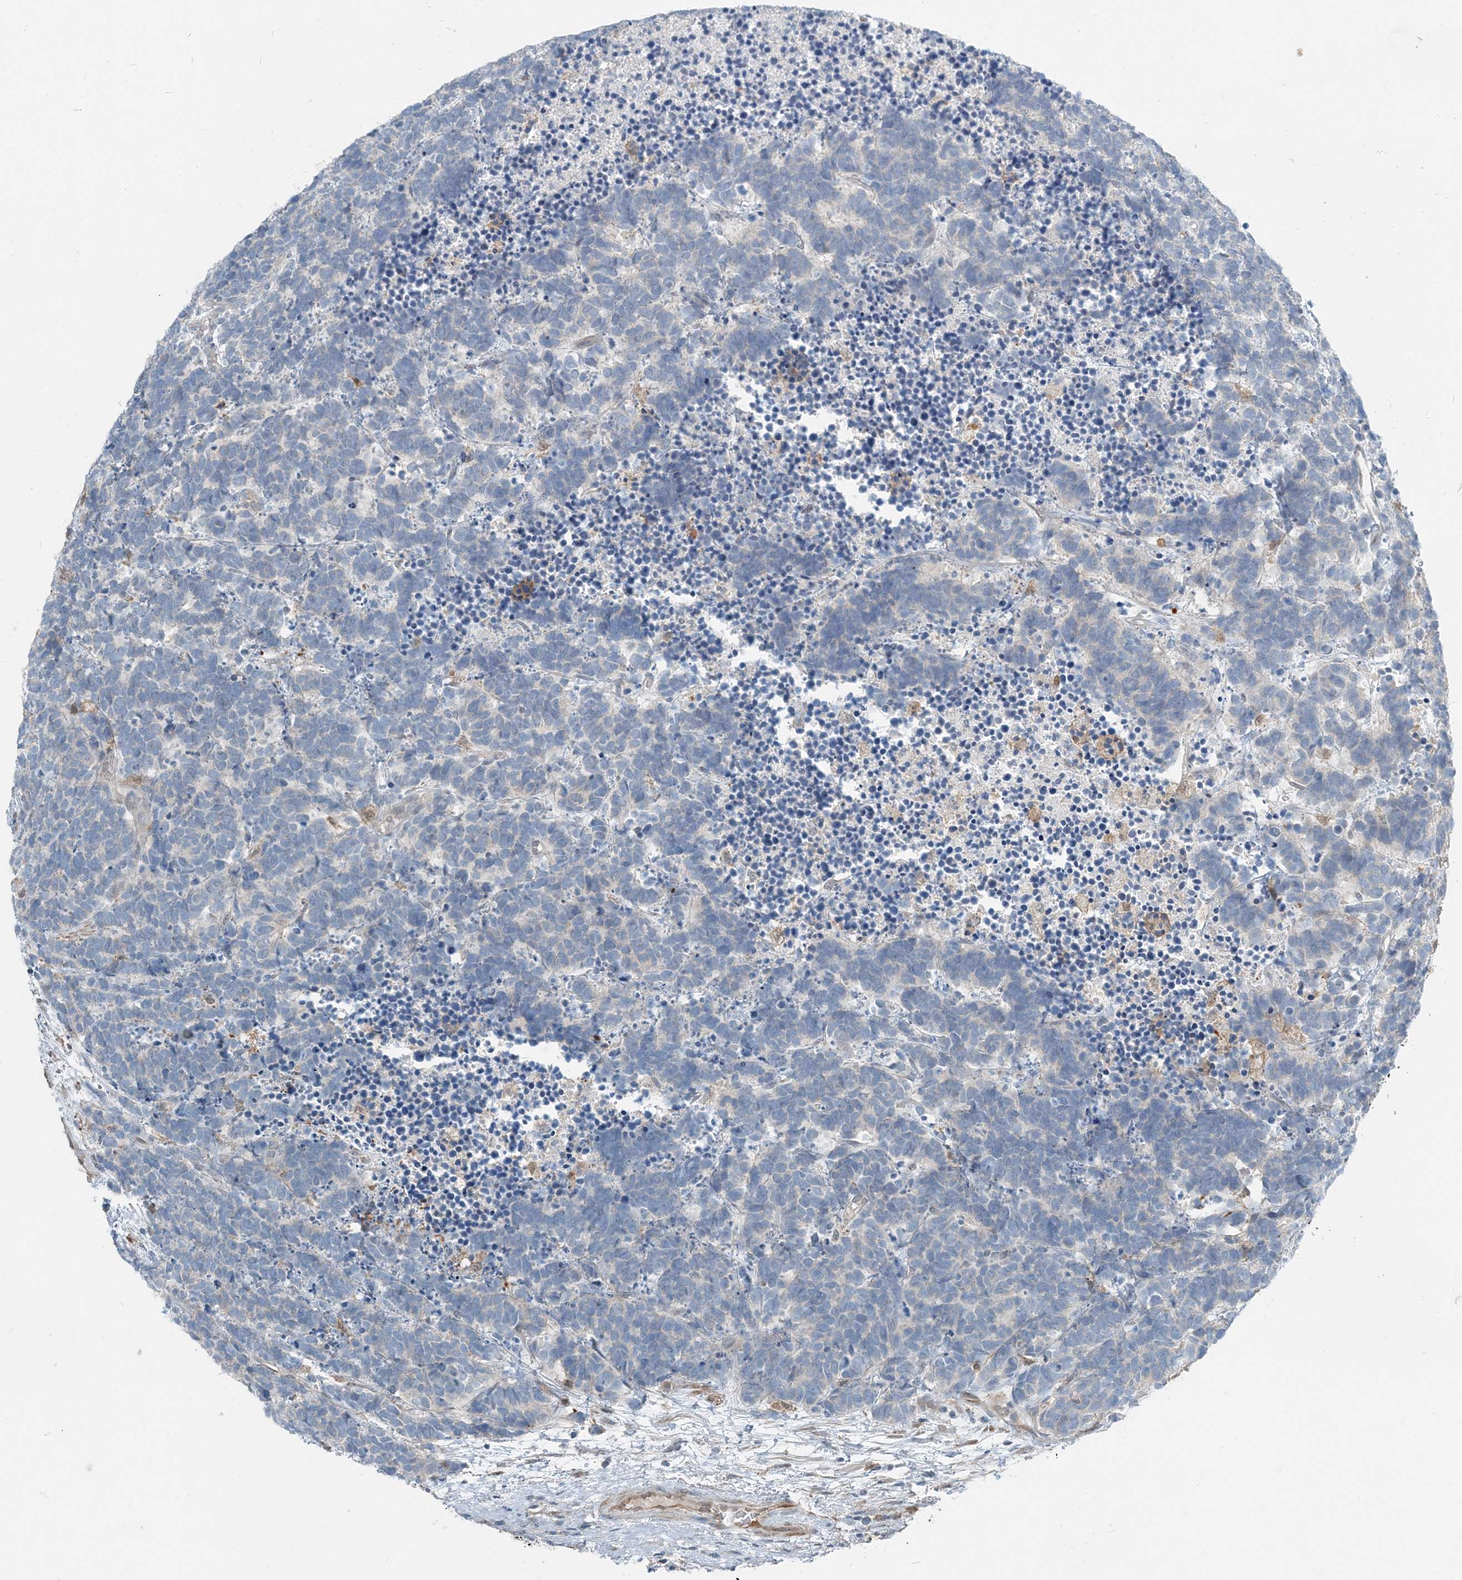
{"staining": {"intensity": "negative", "quantity": "none", "location": "none"}, "tissue": "carcinoid", "cell_type": "Tumor cells", "image_type": "cancer", "snomed": [{"axis": "morphology", "description": "Carcinoma, NOS"}, {"axis": "morphology", "description": "Carcinoid, malignant, NOS"}, {"axis": "topography", "description": "Urinary bladder"}], "caption": "IHC of carcinoid (malignant) reveals no positivity in tumor cells.", "gene": "ARMH1", "patient": {"sex": "male", "age": 57}}